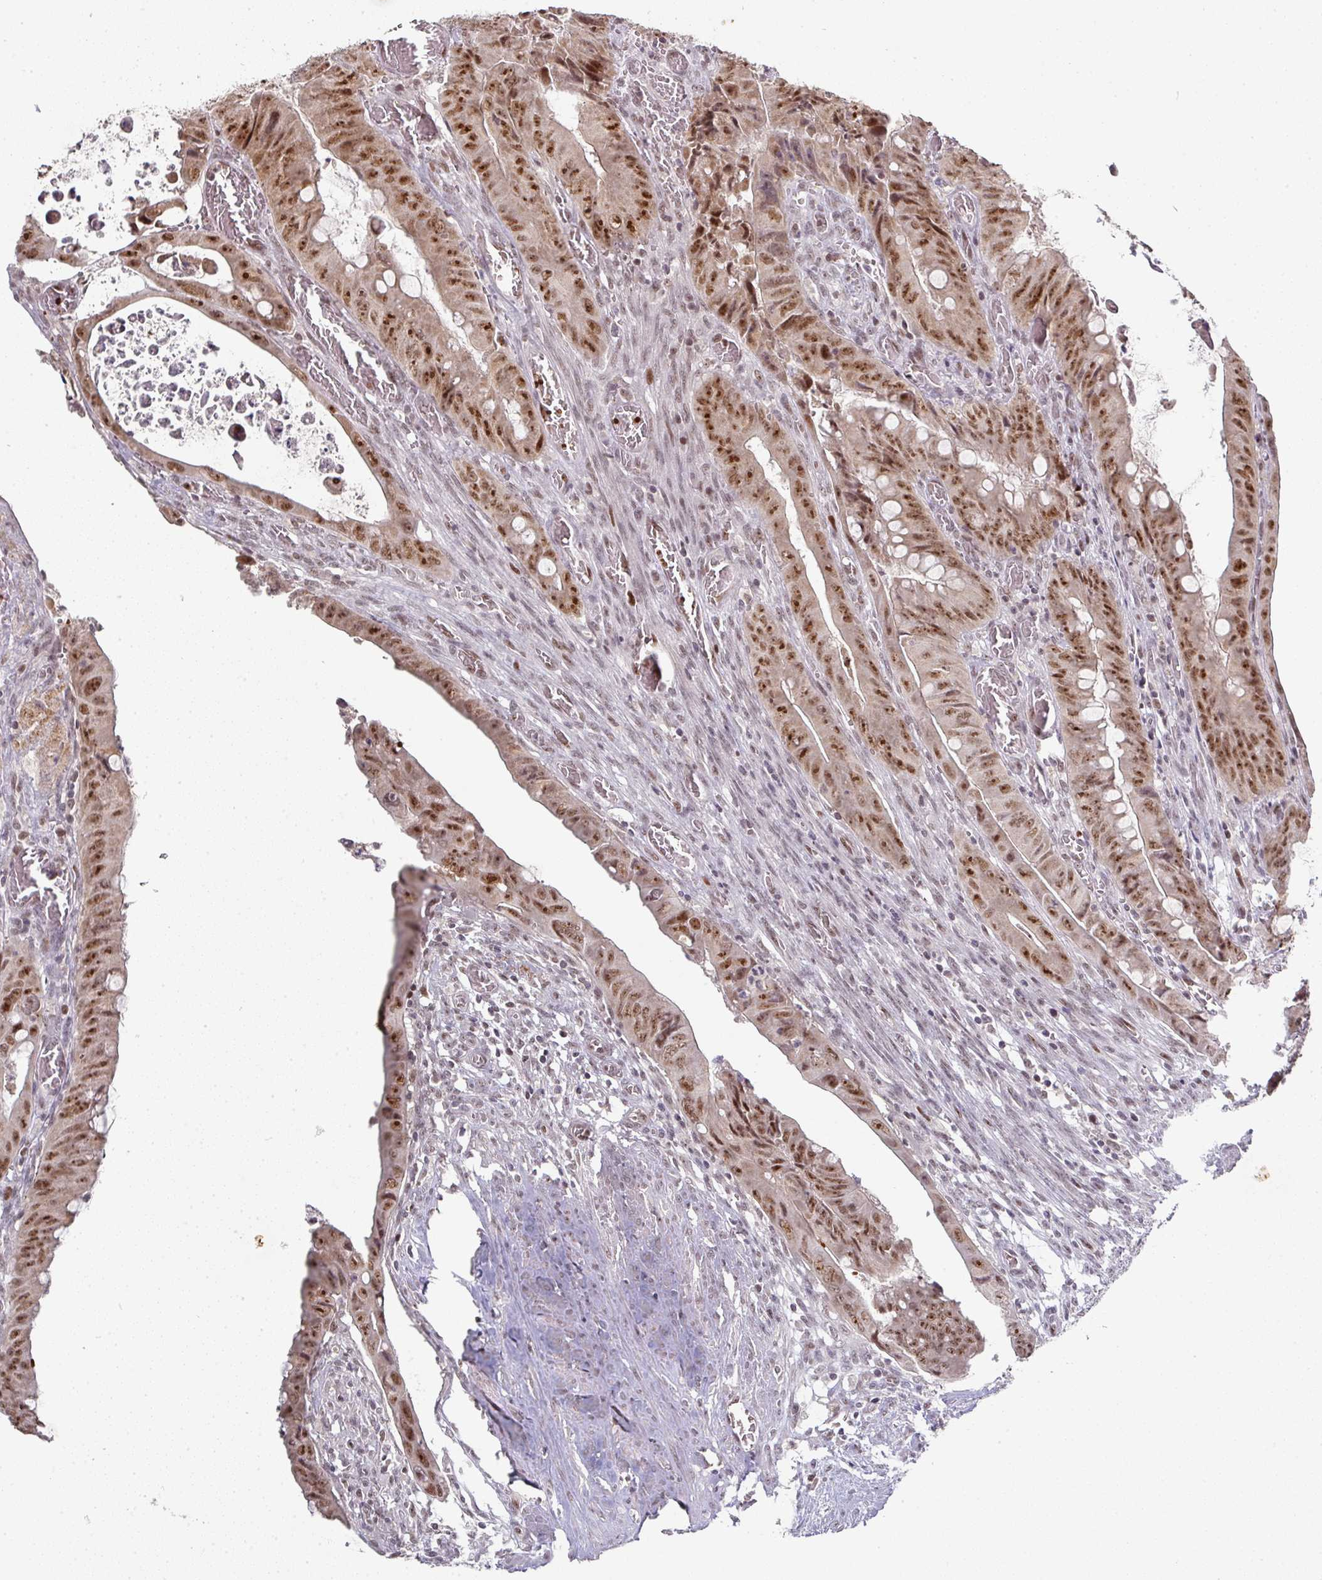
{"staining": {"intensity": "moderate", "quantity": ">75%", "location": "nuclear"}, "tissue": "colorectal cancer", "cell_type": "Tumor cells", "image_type": "cancer", "snomed": [{"axis": "morphology", "description": "Adenocarcinoma, NOS"}, {"axis": "topography", "description": "Rectum"}], "caption": "Protein staining exhibits moderate nuclear staining in approximately >75% of tumor cells in colorectal cancer.", "gene": "NEIL1", "patient": {"sex": "male", "age": 78}}